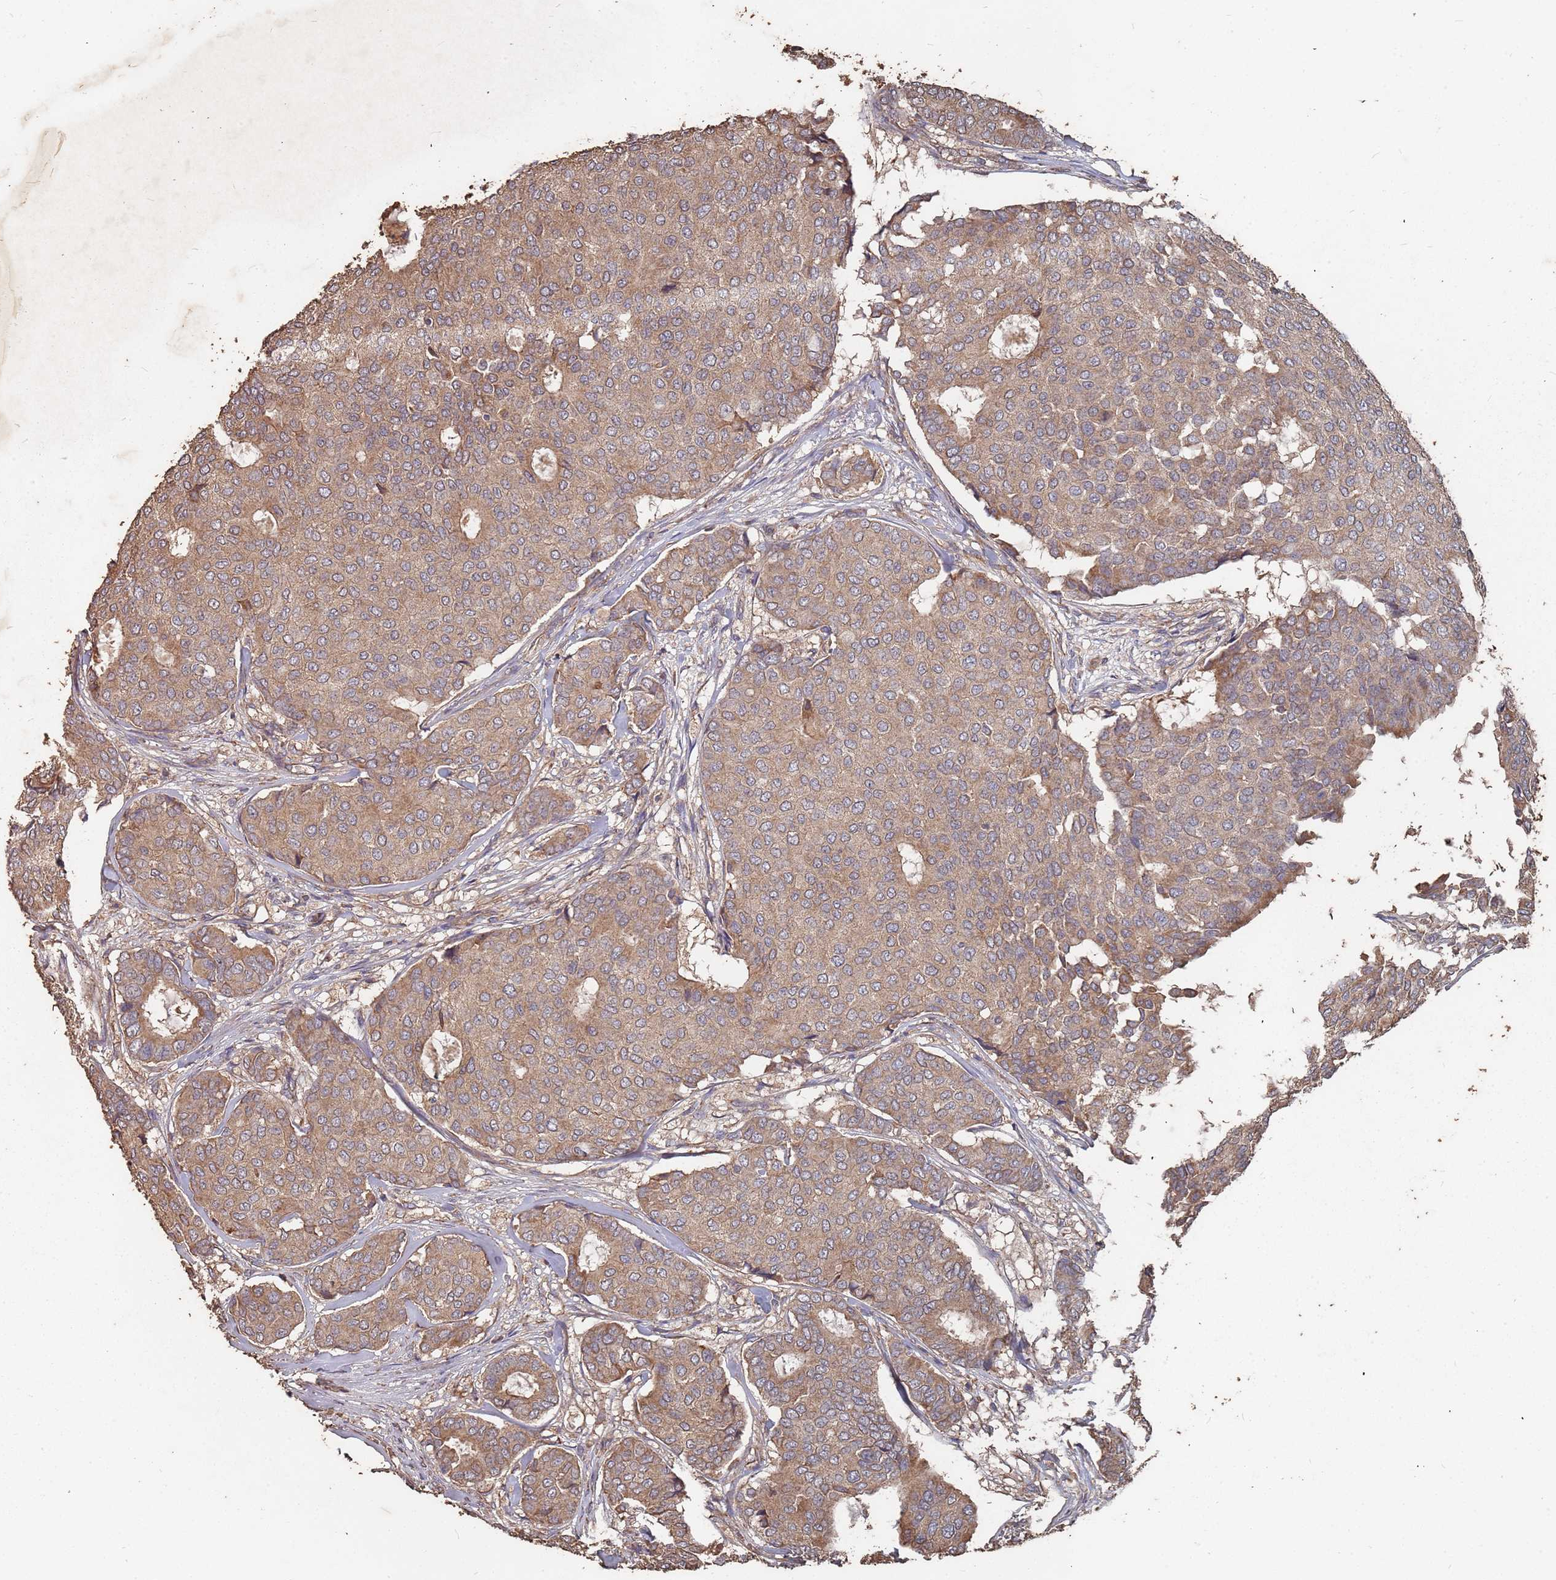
{"staining": {"intensity": "moderate", "quantity": ">75%", "location": "cytoplasmic/membranous"}, "tissue": "breast cancer", "cell_type": "Tumor cells", "image_type": "cancer", "snomed": [{"axis": "morphology", "description": "Duct carcinoma"}, {"axis": "topography", "description": "Breast"}], "caption": "The photomicrograph exhibits immunohistochemical staining of breast cancer. There is moderate cytoplasmic/membranous expression is appreciated in approximately >75% of tumor cells. (IHC, brightfield microscopy, high magnification).", "gene": "ATG5", "patient": {"sex": "female", "age": 75}}